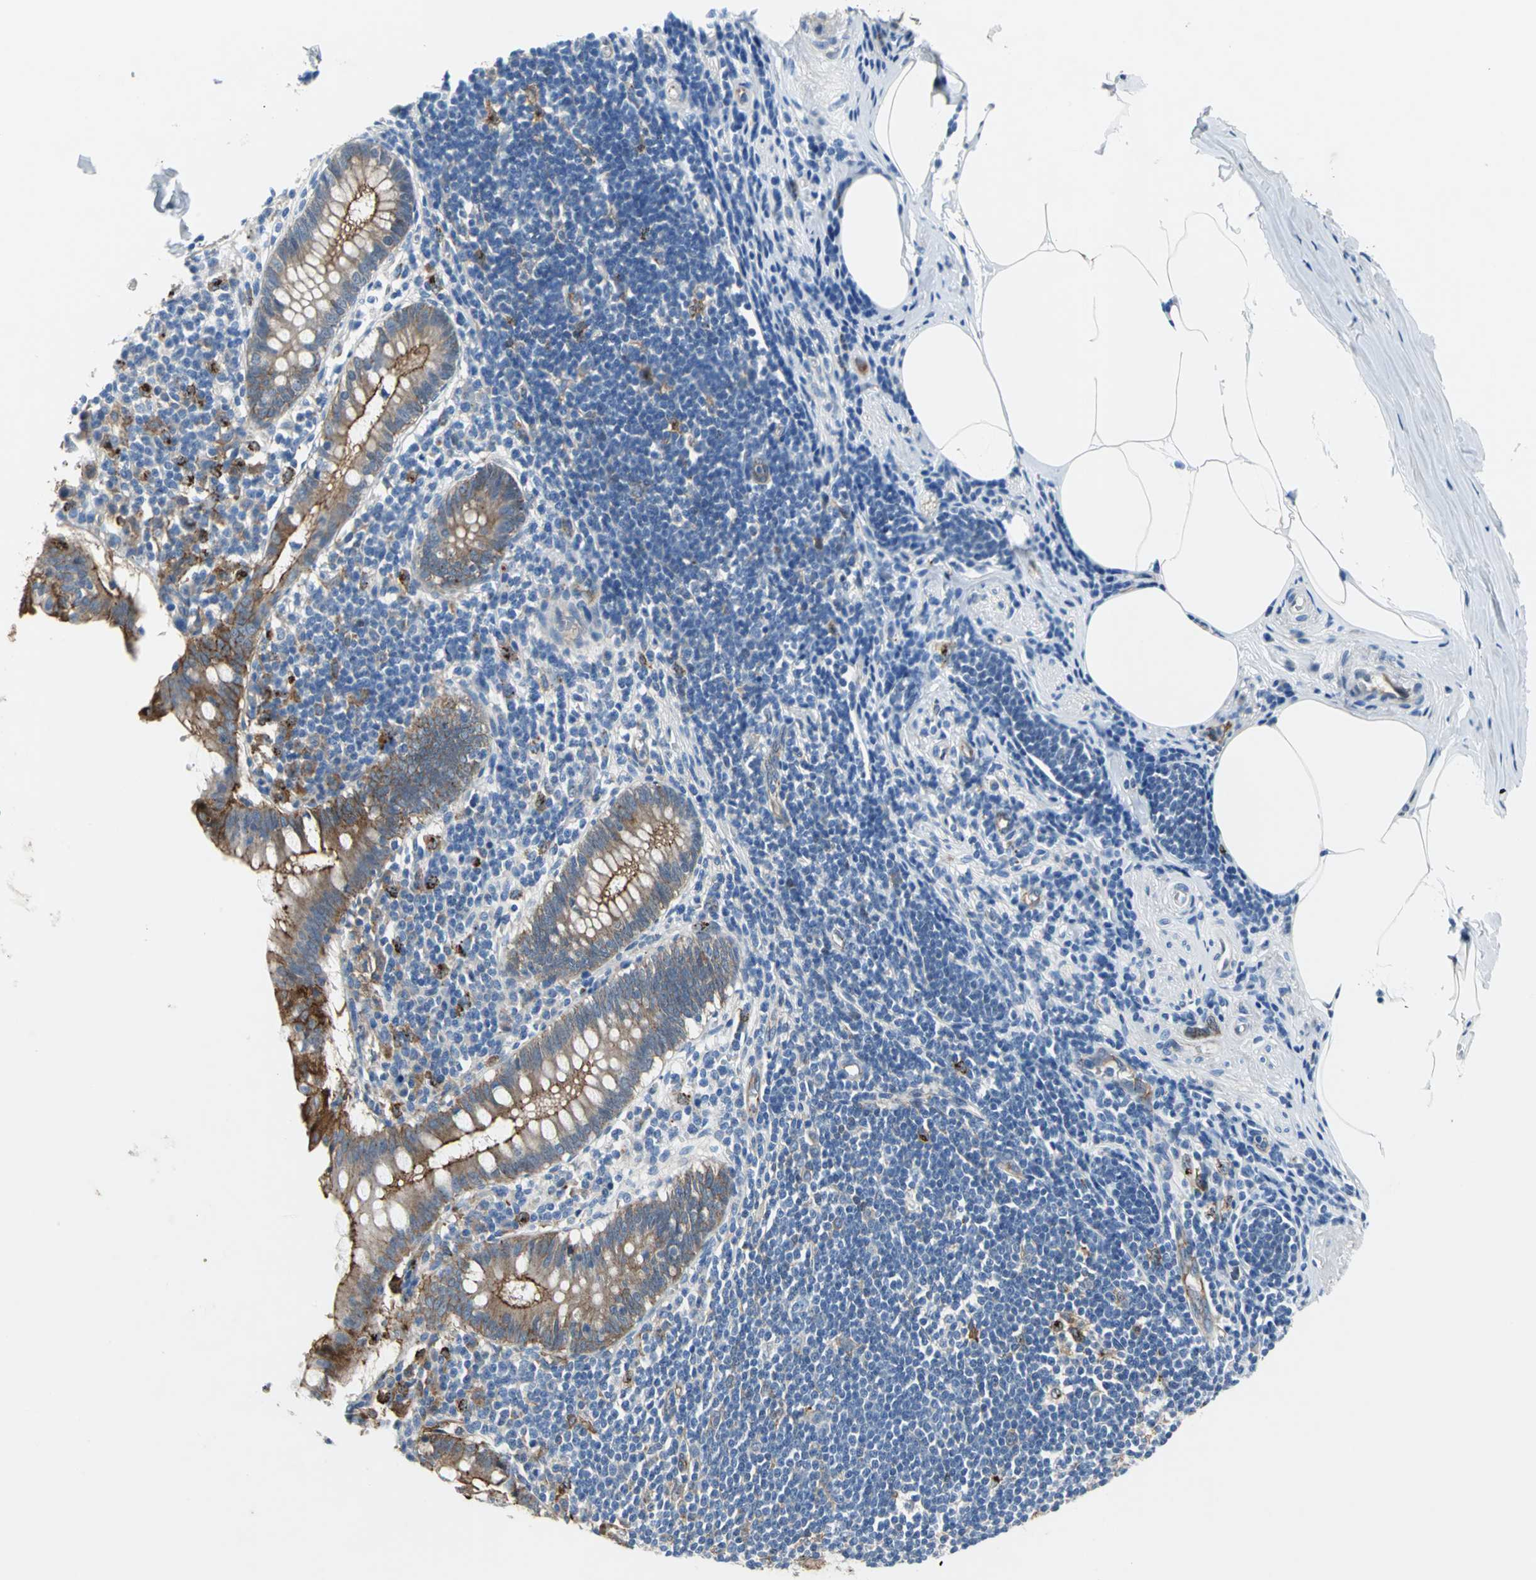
{"staining": {"intensity": "strong", "quantity": ">75%", "location": "cytoplasmic/membranous"}, "tissue": "appendix", "cell_type": "Glandular cells", "image_type": "normal", "snomed": [{"axis": "morphology", "description": "Normal tissue, NOS"}, {"axis": "topography", "description": "Appendix"}], "caption": "An immunohistochemistry photomicrograph of benign tissue is shown. Protein staining in brown labels strong cytoplasmic/membranous positivity in appendix within glandular cells.", "gene": "ENSG00000285130", "patient": {"sex": "female", "age": 50}}